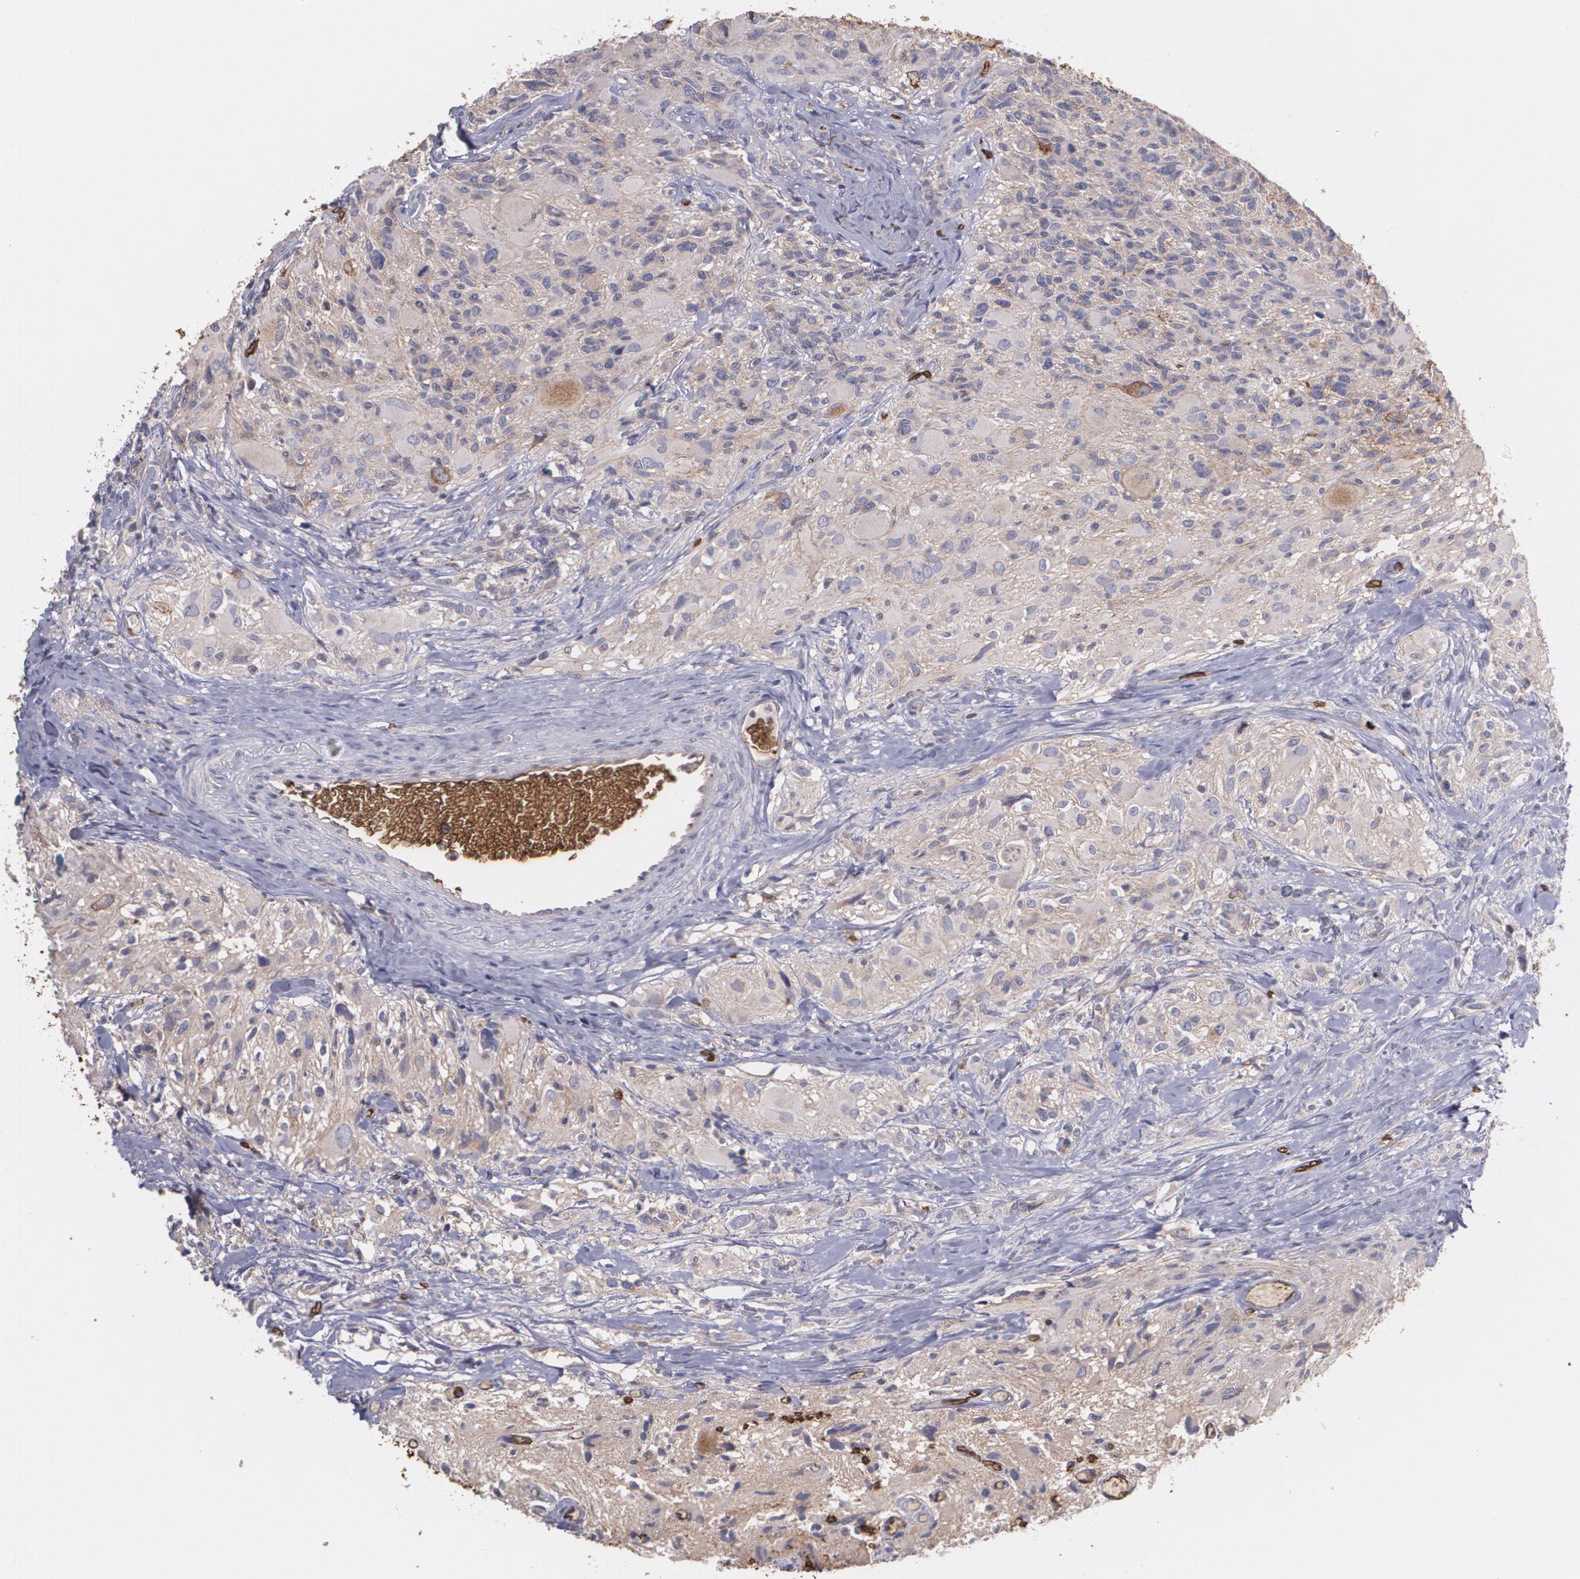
{"staining": {"intensity": "moderate", "quantity": ">75%", "location": "cytoplasmic/membranous"}, "tissue": "glioma", "cell_type": "Tumor cells", "image_type": "cancer", "snomed": [{"axis": "morphology", "description": "Glioma, malignant, High grade"}, {"axis": "topography", "description": "Brain"}], "caption": "Malignant glioma (high-grade) was stained to show a protein in brown. There is medium levels of moderate cytoplasmic/membranous staining in approximately >75% of tumor cells.", "gene": "SLC2A1", "patient": {"sex": "male", "age": 69}}